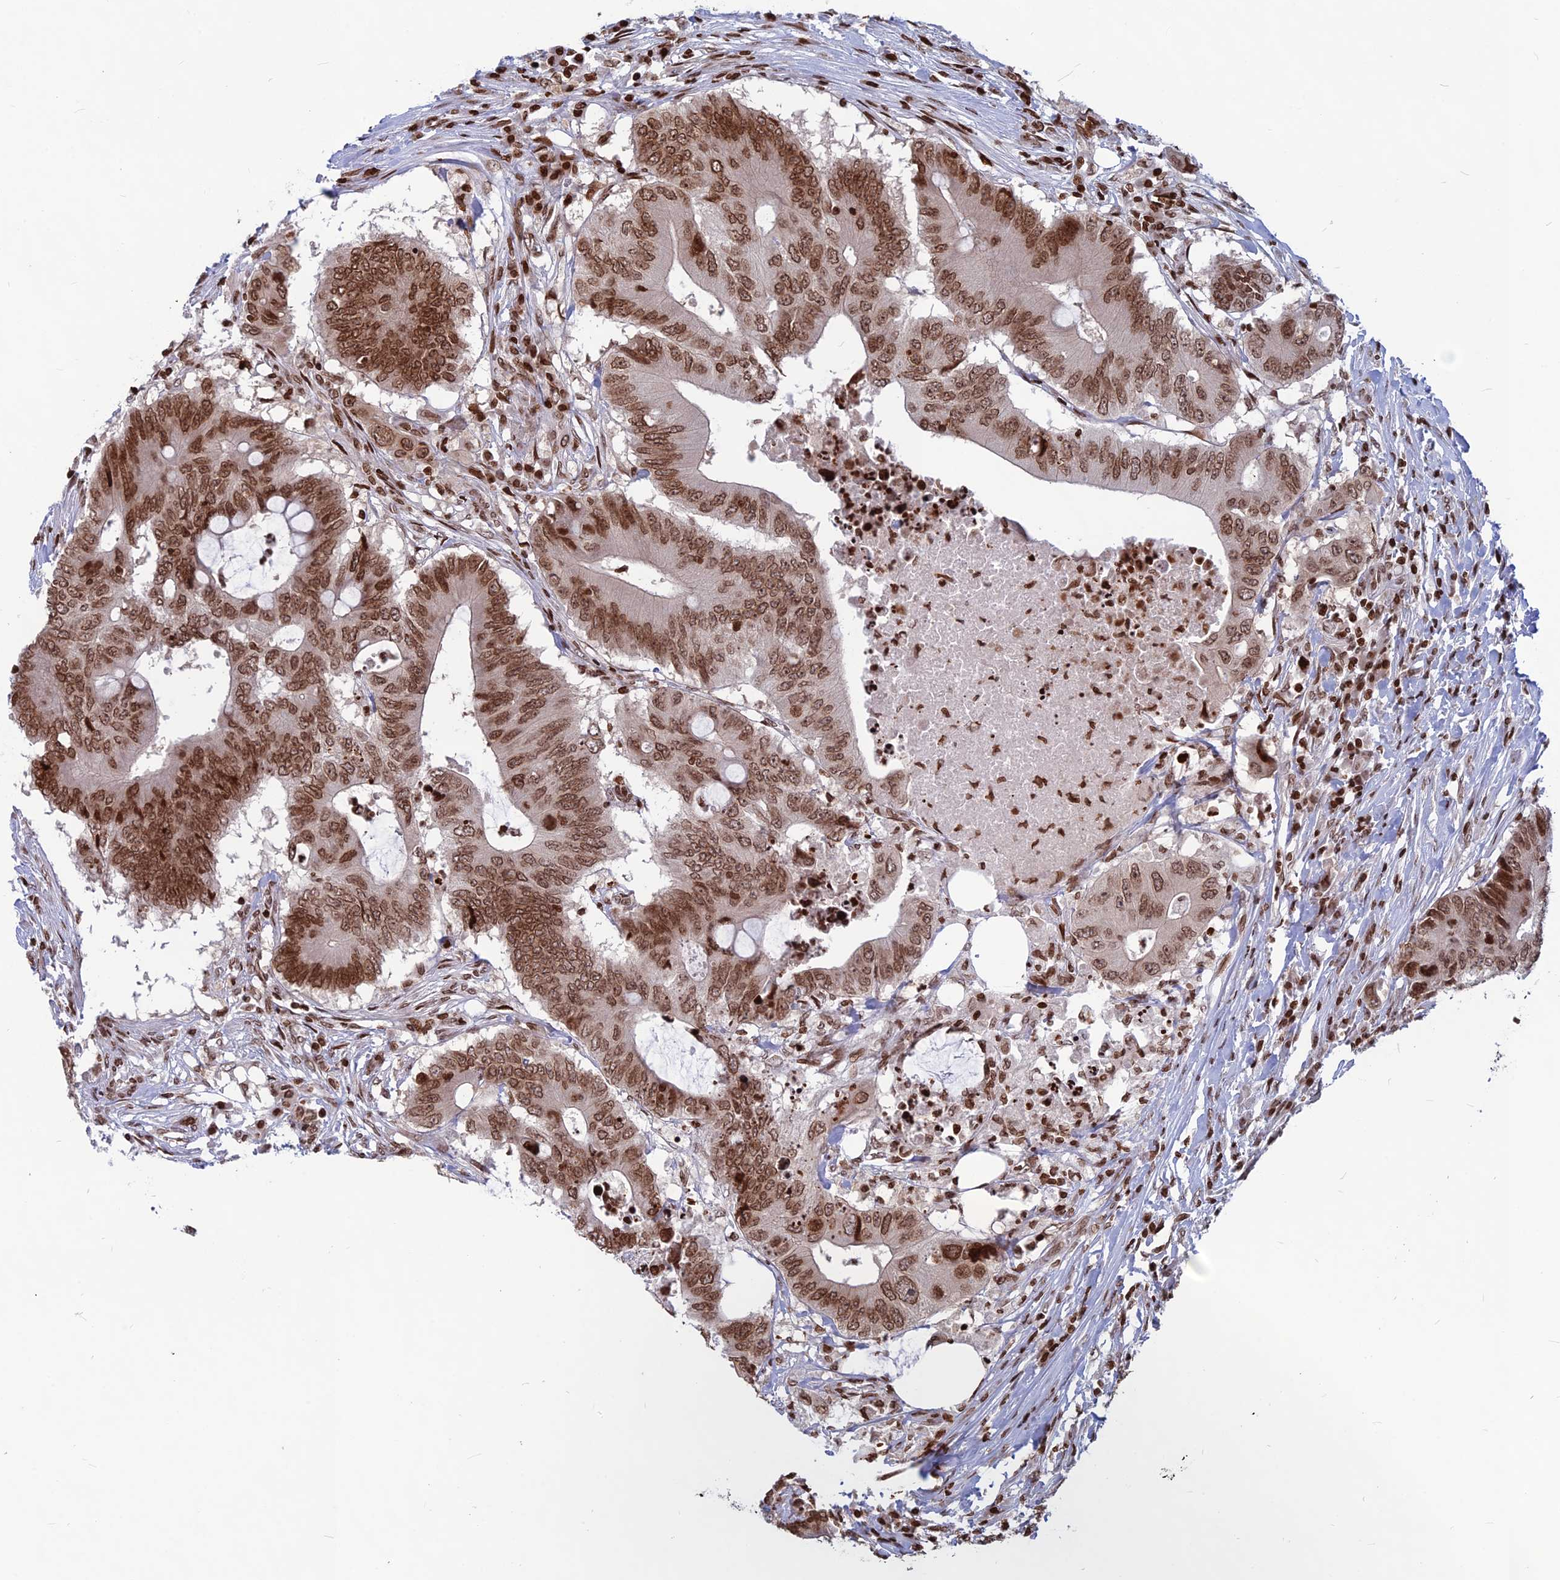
{"staining": {"intensity": "moderate", "quantity": ">75%", "location": "nuclear"}, "tissue": "colorectal cancer", "cell_type": "Tumor cells", "image_type": "cancer", "snomed": [{"axis": "morphology", "description": "Adenocarcinoma, NOS"}, {"axis": "topography", "description": "Colon"}], "caption": "An immunohistochemistry micrograph of tumor tissue is shown. Protein staining in brown highlights moderate nuclear positivity in colorectal cancer within tumor cells.", "gene": "TET2", "patient": {"sex": "male", "age": 71}}